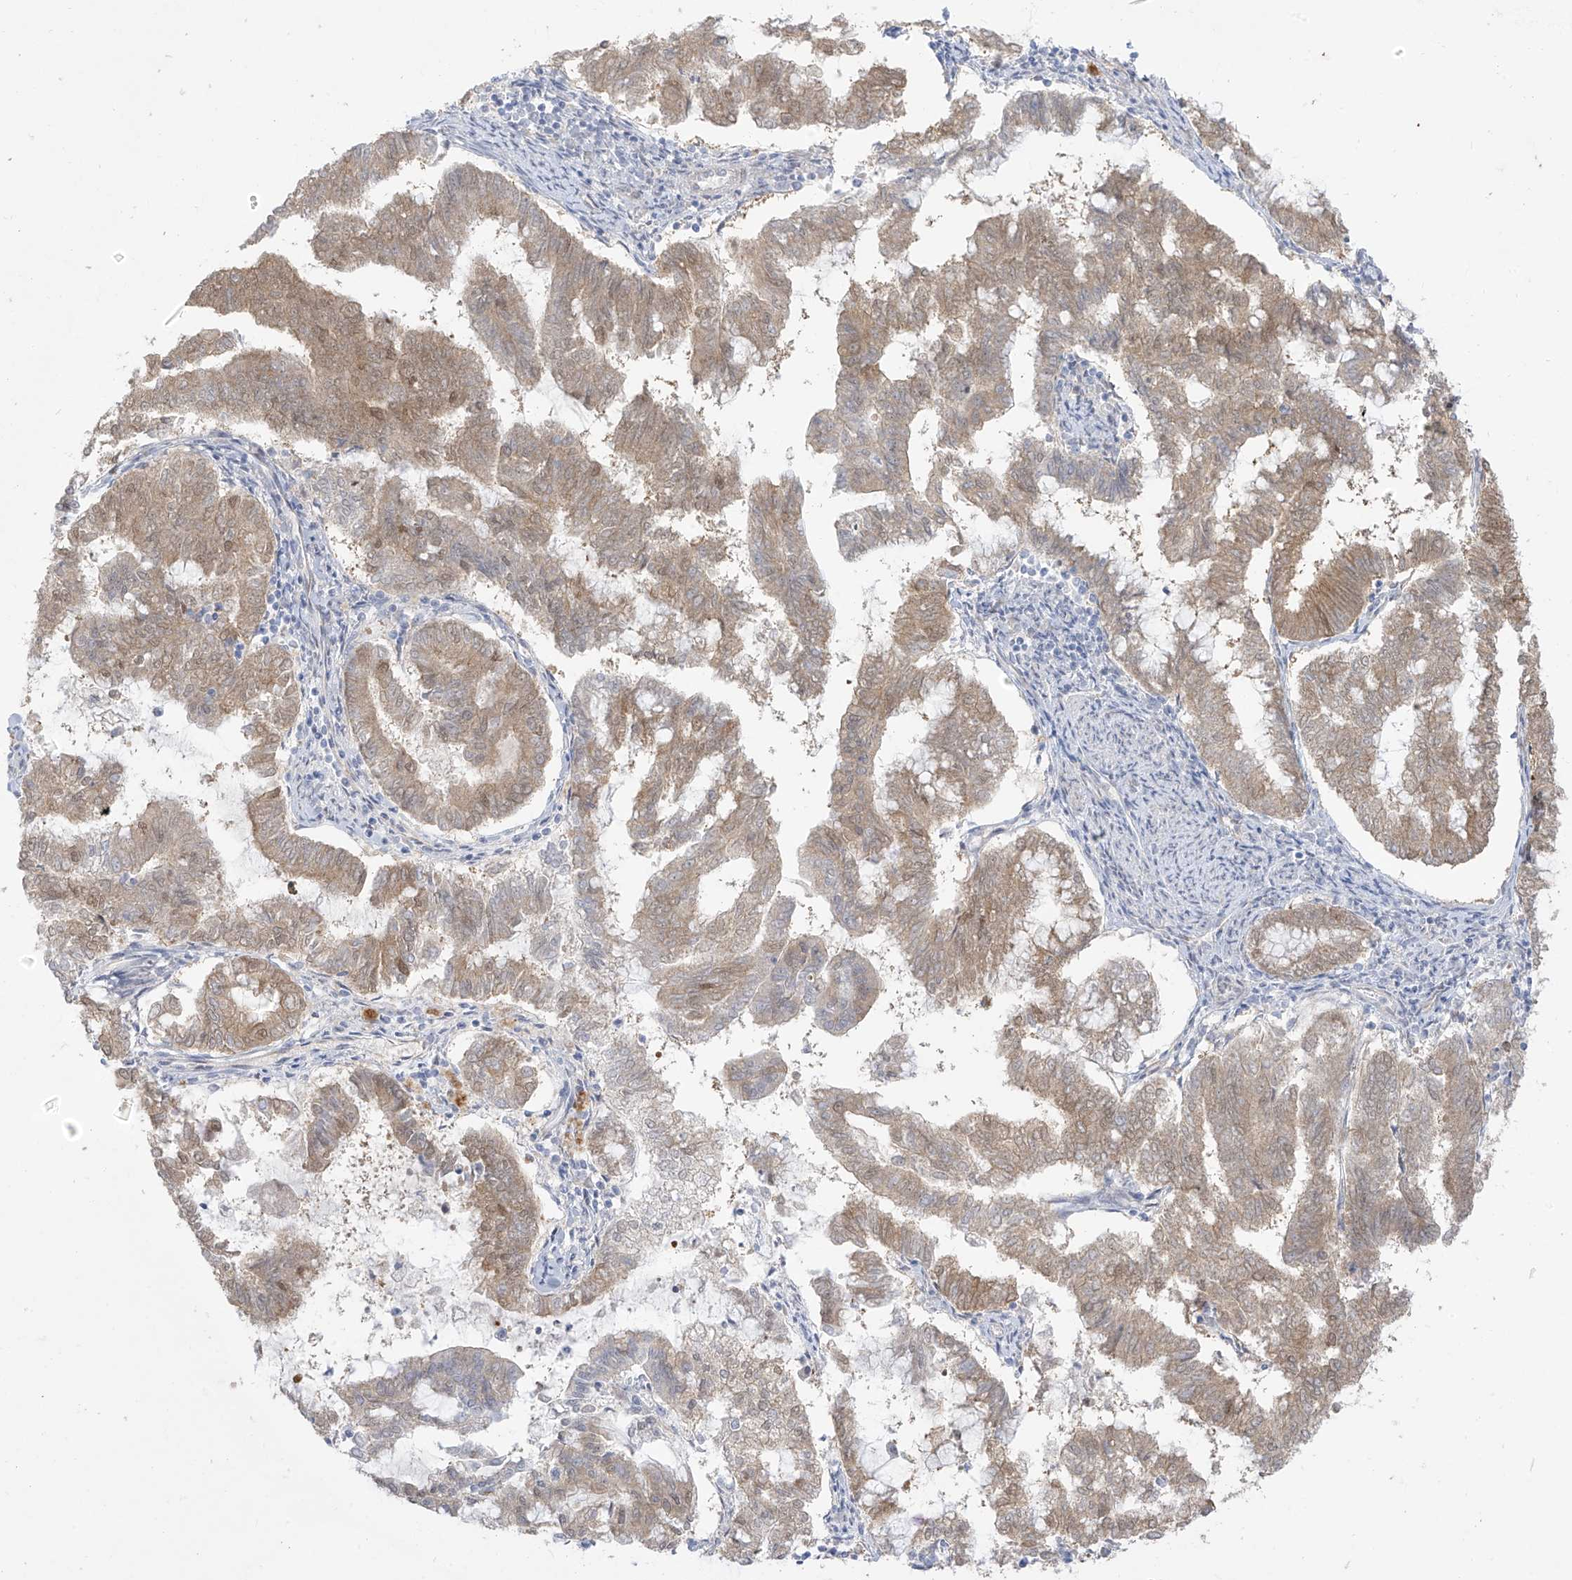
{"staining": {"intensity": "moderate", "quantity": ">75%", "location": "cytoplasmic/membranous"}, "tissue": "endometrial cancer", "cell_type": "Tumor cells", "image_type": "cancer", "snomed": [{"axis": "morphology", "description": "Adenocarcinoma, NOS"}, {"axis": "topography", "description": "Endometrium"}], "caption": "IHC photomicrograph of neoplastic tissue: adenocarcinoma (endometrial) stained using immunohistochemistry (IHC) reveals medium levels of moderate protein expression localized specifically in the cytoplasmic/membranous of tumor cells, appearing as a cytoplasmic/membranous brown color.", "gene": "EIPR1", "patient": {"sex": "female", "age": 79}}